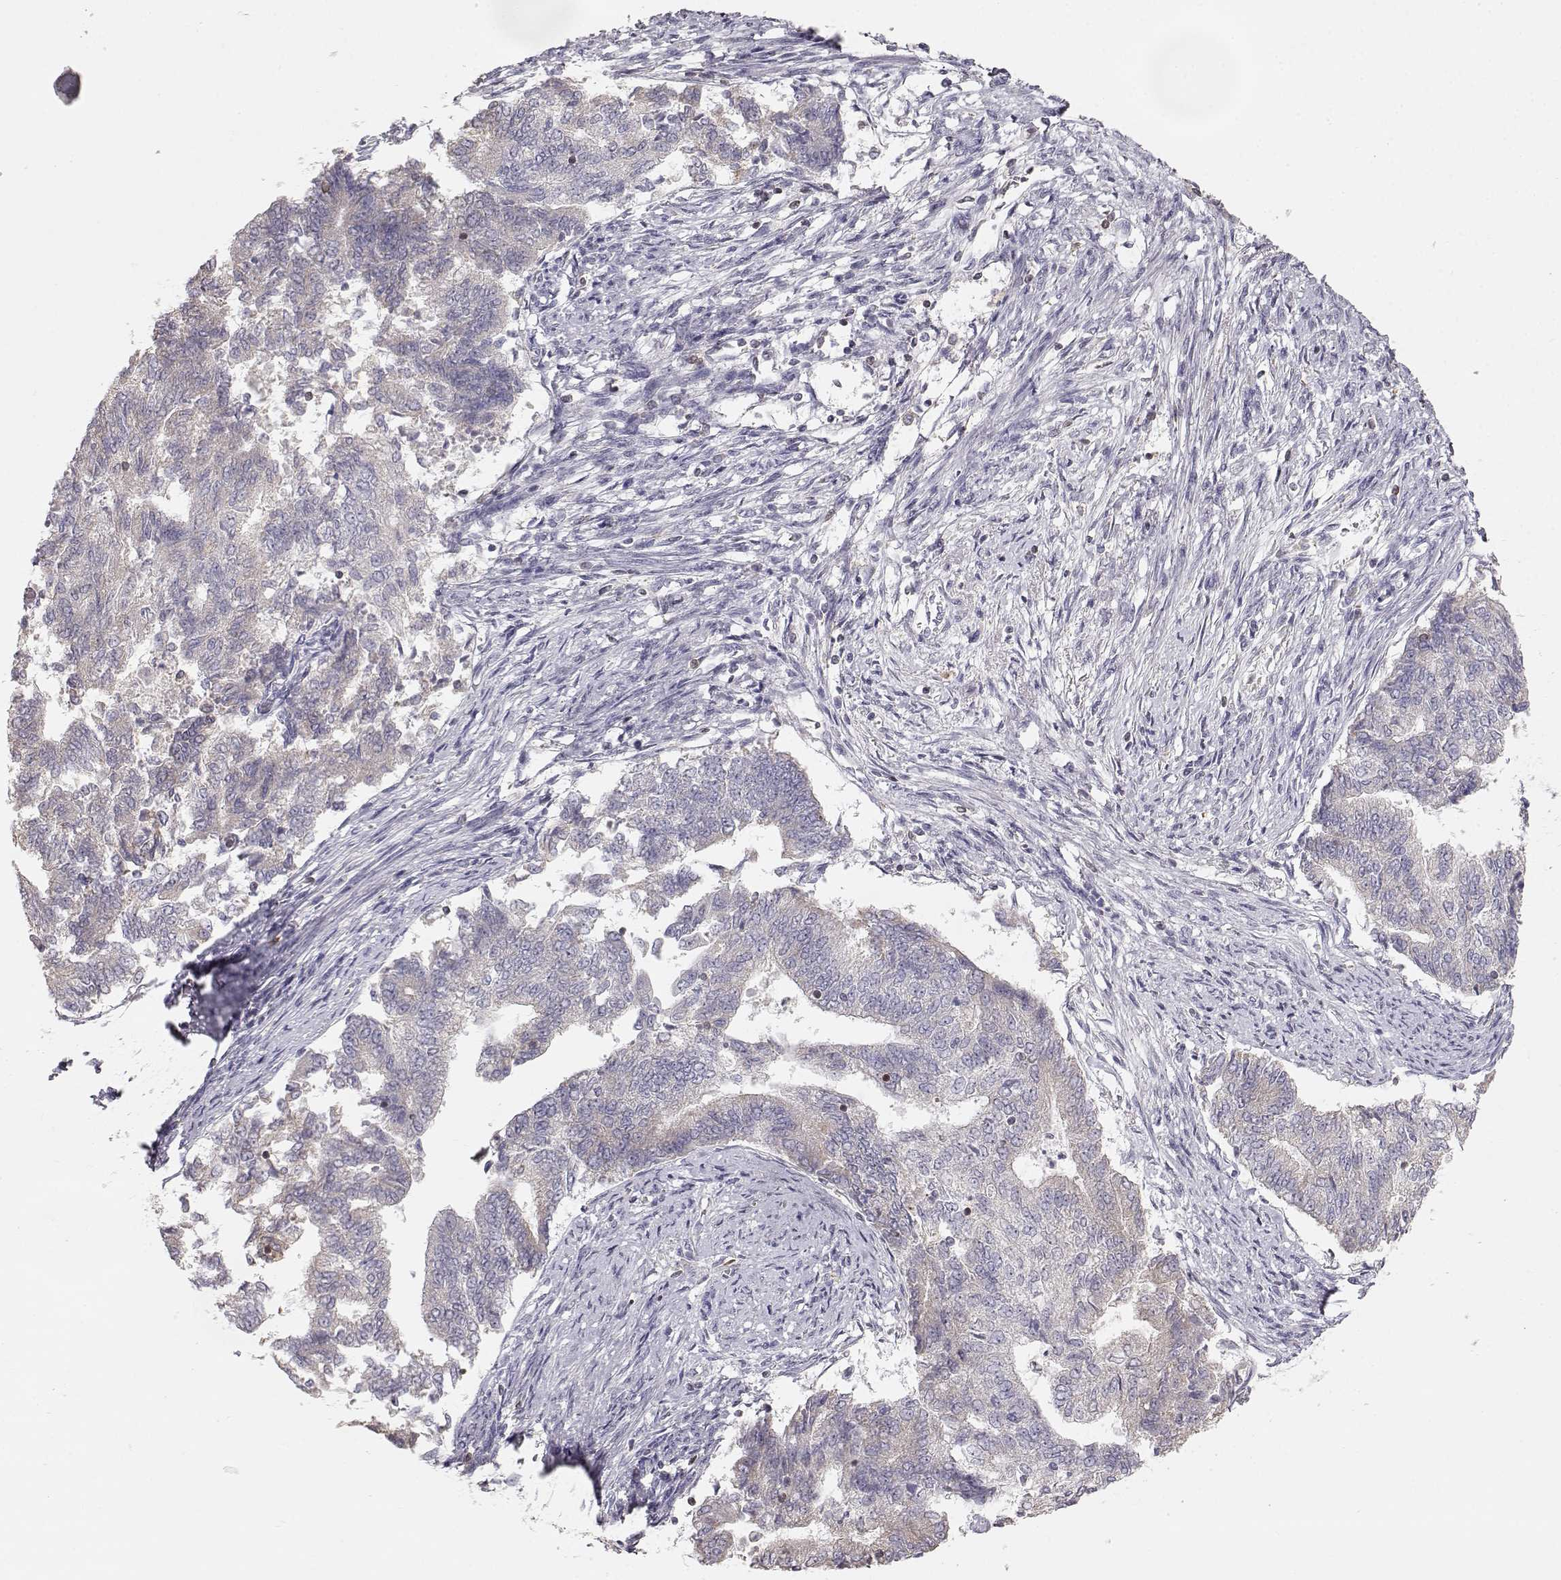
{"staining": {"intensity": "weak", "quantity": "25%-75%", "location": "cytoplasmic/membranous"}, "tissue": "endometrial cancer", "cell_type": "Tumor cells", "image_type": "cancer", "snomed": [{"axis": "morphology", "description": "Adenocarcinoma, NOS"}, {"axis": "topography", "description": "Endometrium"}], "caption": "Protein staining shows weak cytoplasmic/membranous staining in about 25%-75% of tumor cells in endometrial adenocarcinoma.", "gene": "GRAP2", "patient": {"sex": "female", "age": 65}}